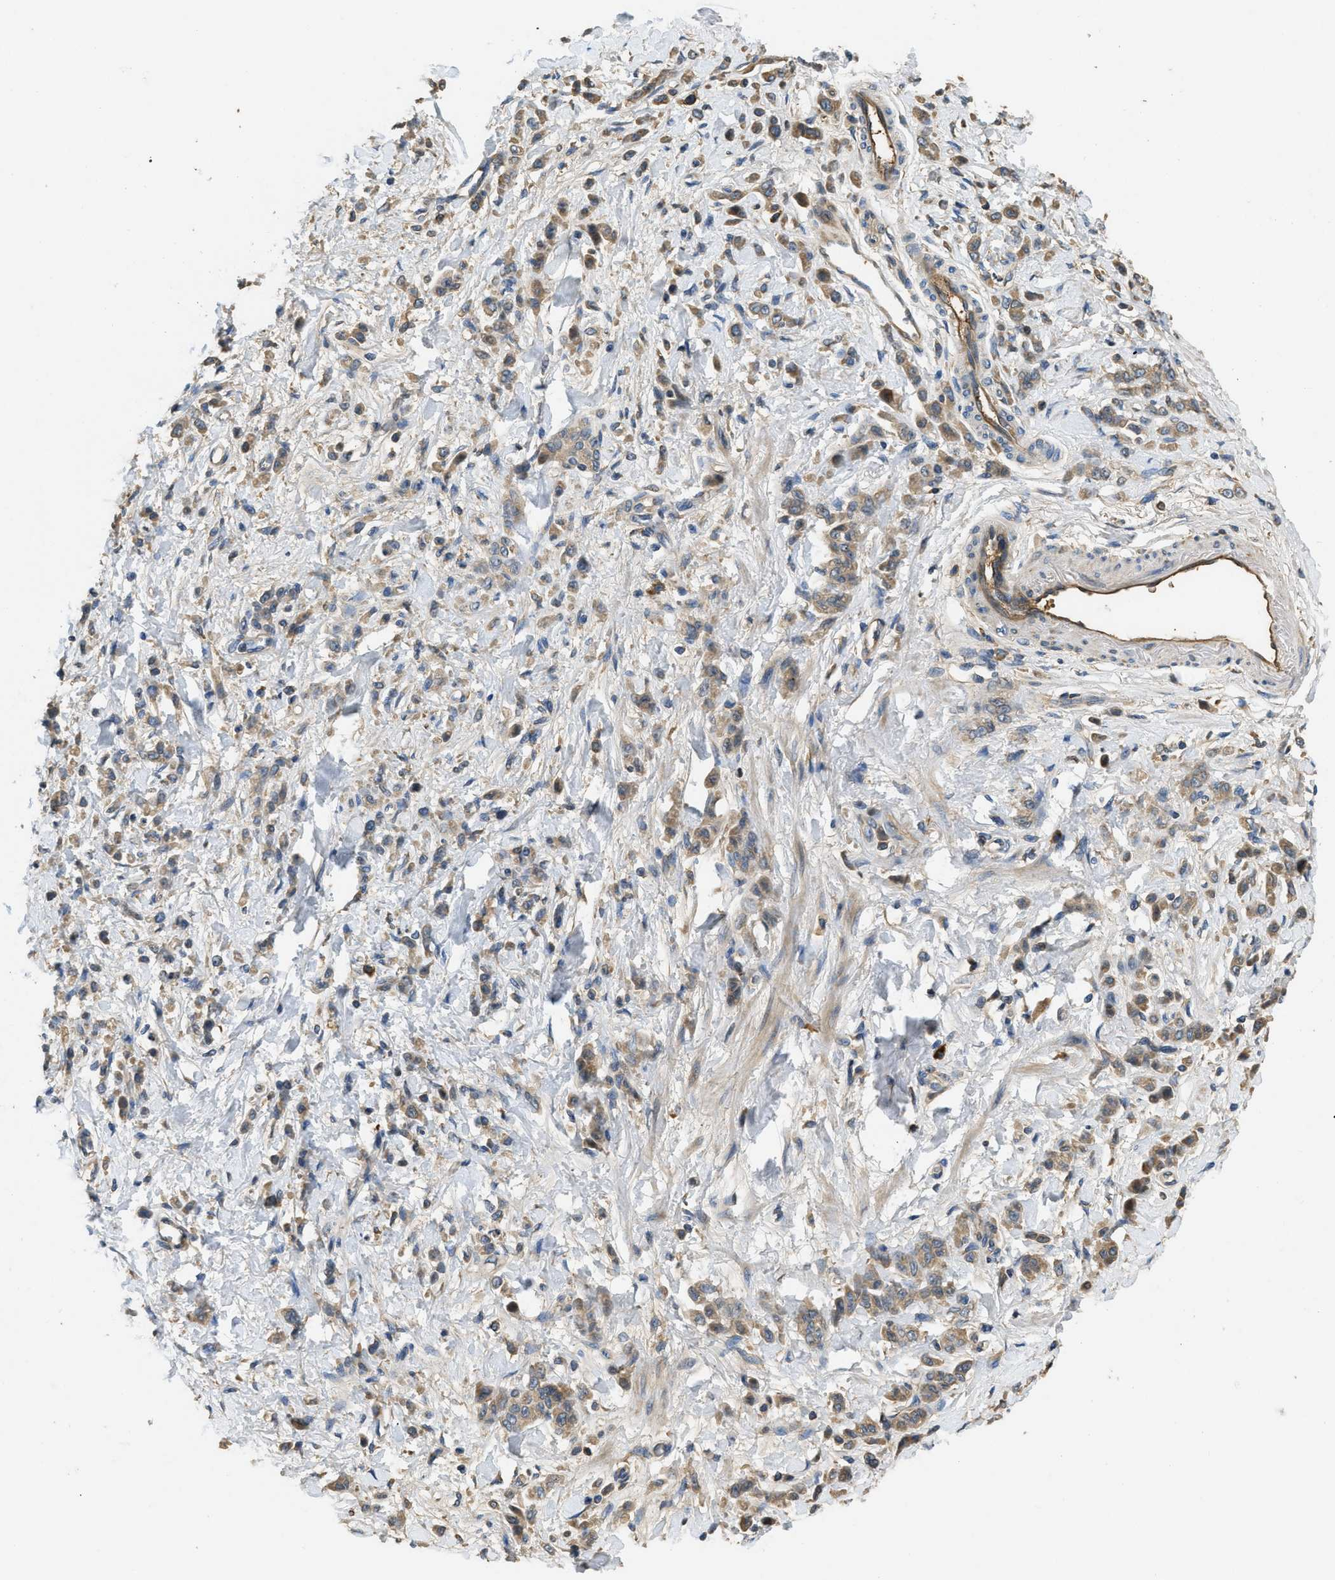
{"staining": {"intensity": "moderate", "quantity": ">75%", "location": "cytoplasmic/membranous"}, "tissue": "stomach cancer", "cell_type": "Tumor cells", "image_type": "cancer", "snomed": [{"axis": "morphology", "description": "Normal tissue, NOS"}, {"axis": "morphology", "description": "Adenocarcinoma, NOS"}, {"axis": "topography", "description": "Stomach"}], "caption": "Stomach adenocarcinoma was stained to show a protein in brown. There is medium levels of moderate cytoplasmic/membranous positivity in approximately >75% of tumor cells.", "gene": "RIPK2", "patient": {"sex": "male", "age": 82}}